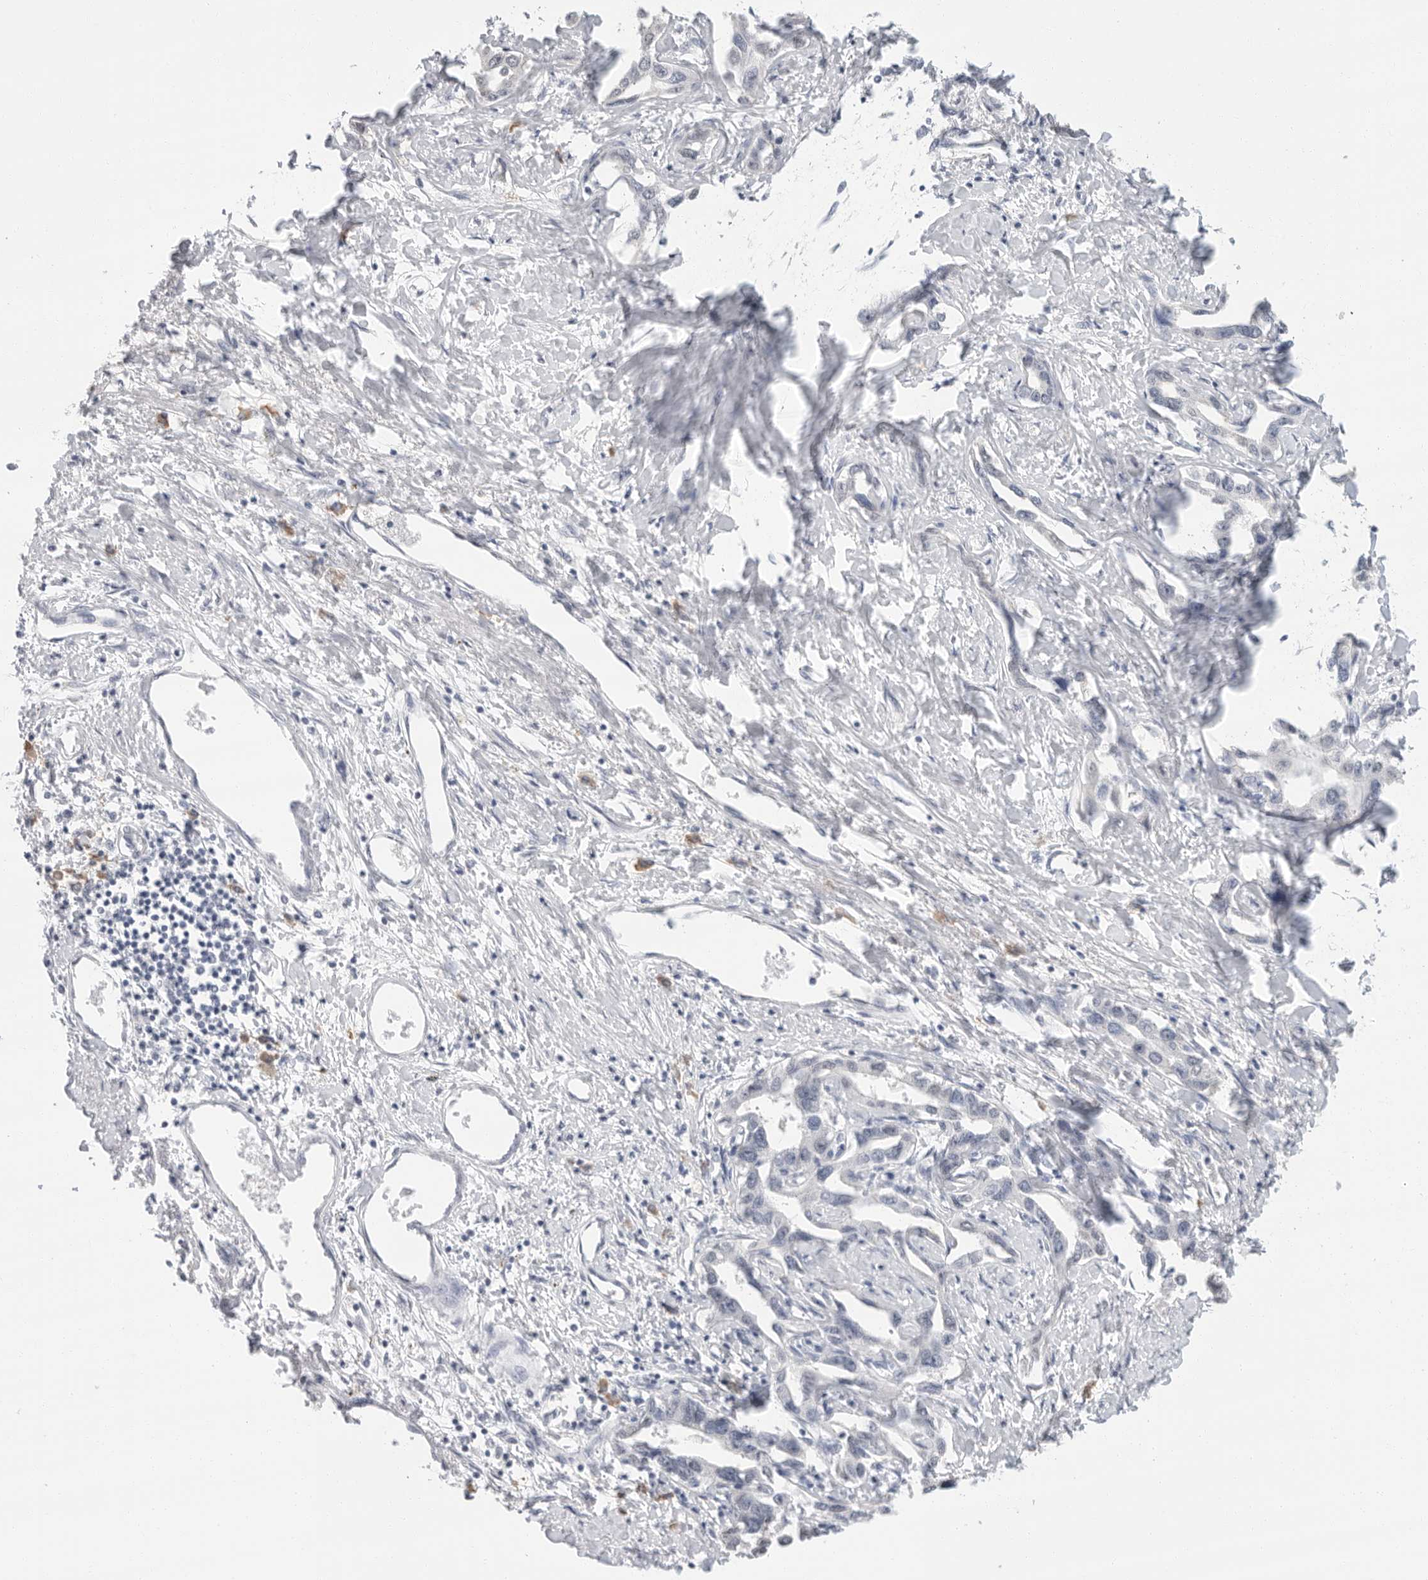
{"staining": {"intensity": "negative", "quantity": "none", "location": "none"}, "tissue": "liver cancer", "cell_type": "Tumor cells", "image_type": "cancer", "snomed": [{"axis": "morphology", "description": "Cholangiocarcinoma"}, {"axis": "topography", "description": "Liver"}], "caption": "A micrograph of liver cancer stained for a protein displays no brown staining in tumor cells.", "gene": "ARHGEF10", "patient": {"sex": "male", "age": 59}}